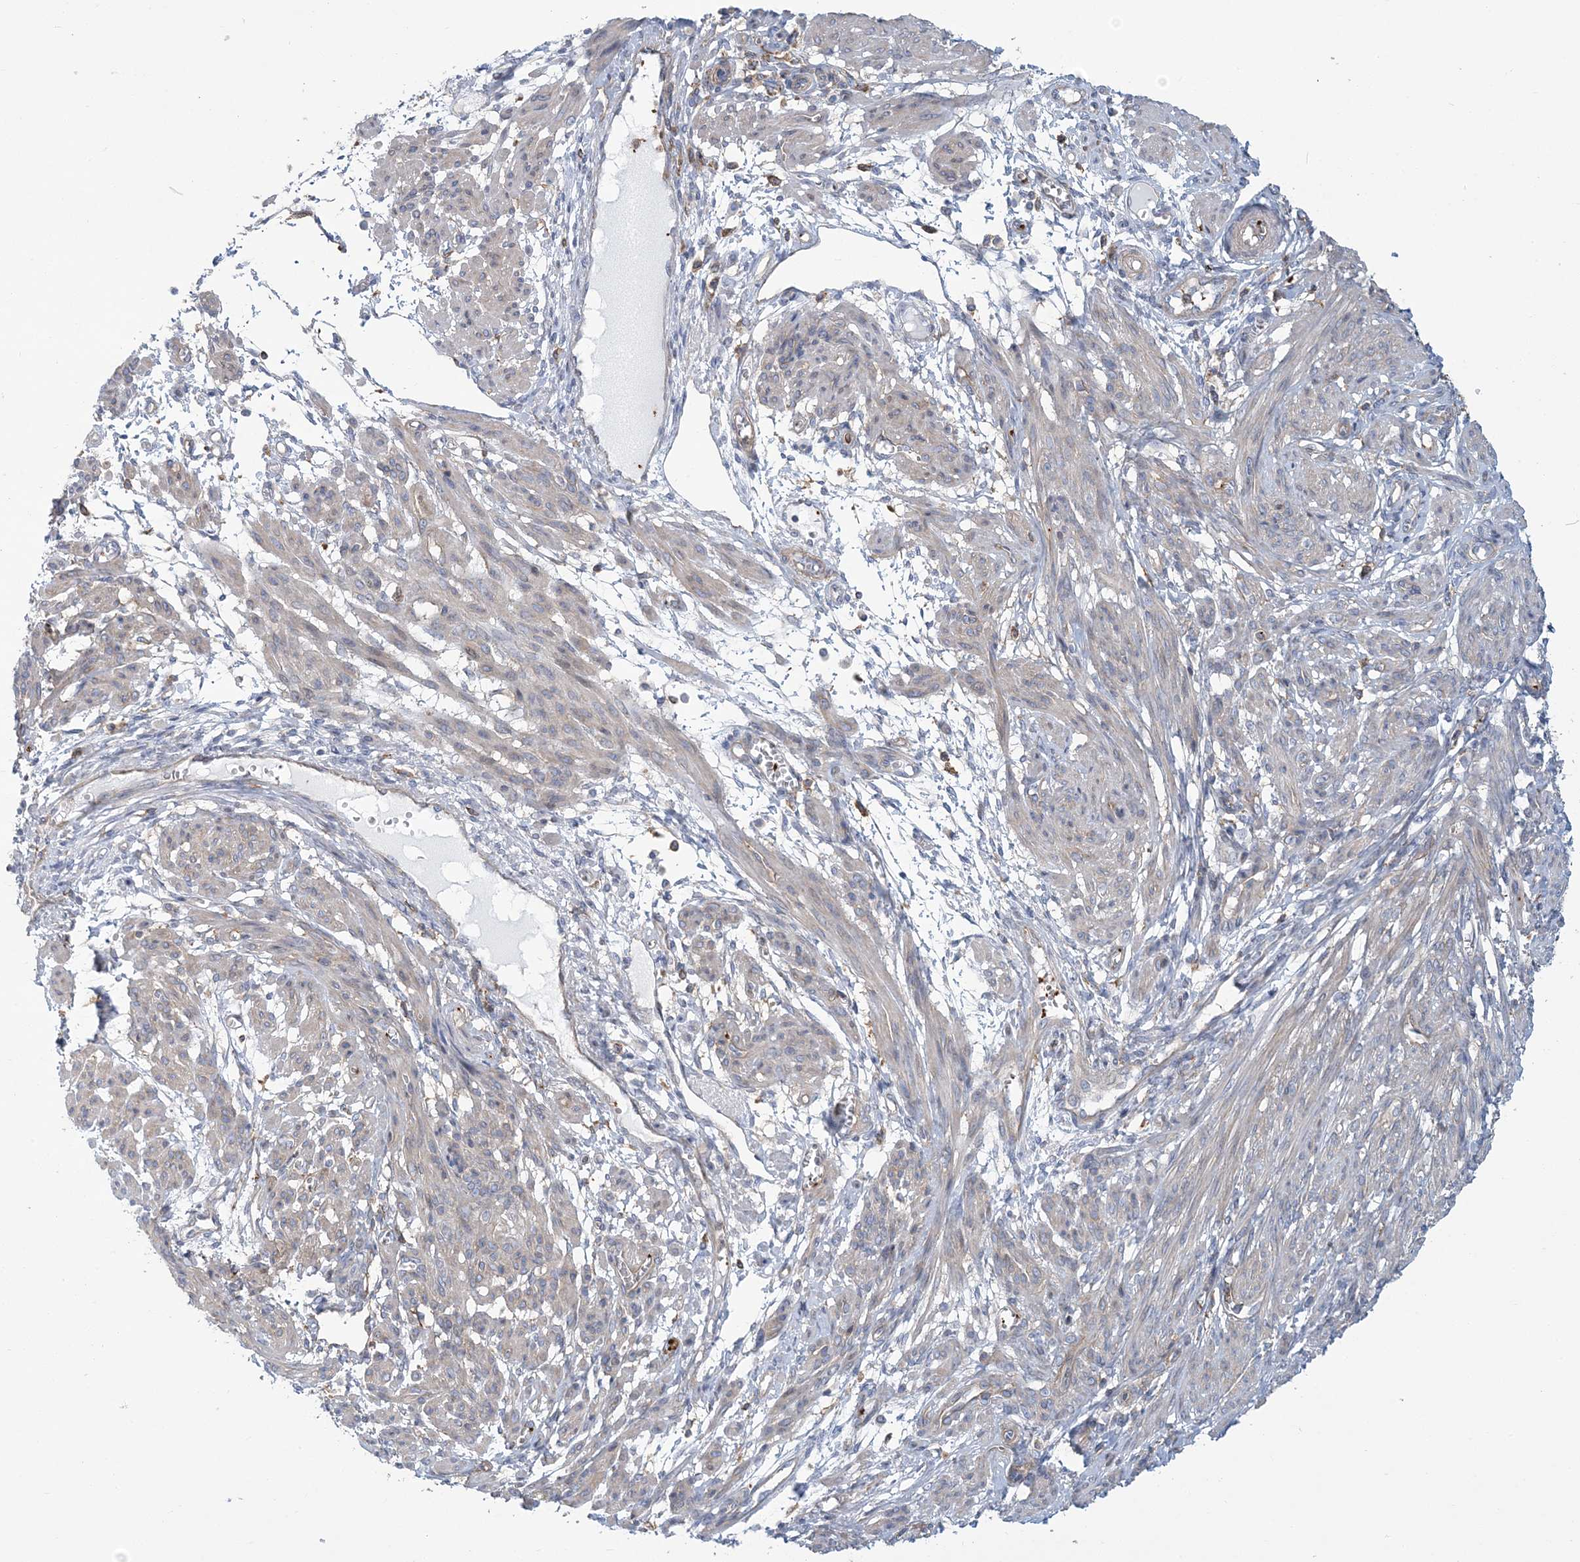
{"staining": {"intensity": "weak", "quantity": "<25%", "location": "cytoplasmic/membranous"}, "tissue": "smooth muscle", "cell_type": "Smooth muscle cells", "image_type": "normal", "snomed": [{"axis": "morphology", "description": "Normal tissue, NOS"}, {"axis": "topography", "description": "Smooth muscle"}], "caption": "Micrograph shows no significant protein positivity in smooth muscle cells of benign smooth muscle. Brightfield microscopy of immunohistochemistry (IHC) stained with DAB (3,3'-diaminobenzidine) (brown) and hematoxylin (blue), captured at high magnification.", "gene": "ARAP2", "patient": {"sex": "female", "age": 39}}